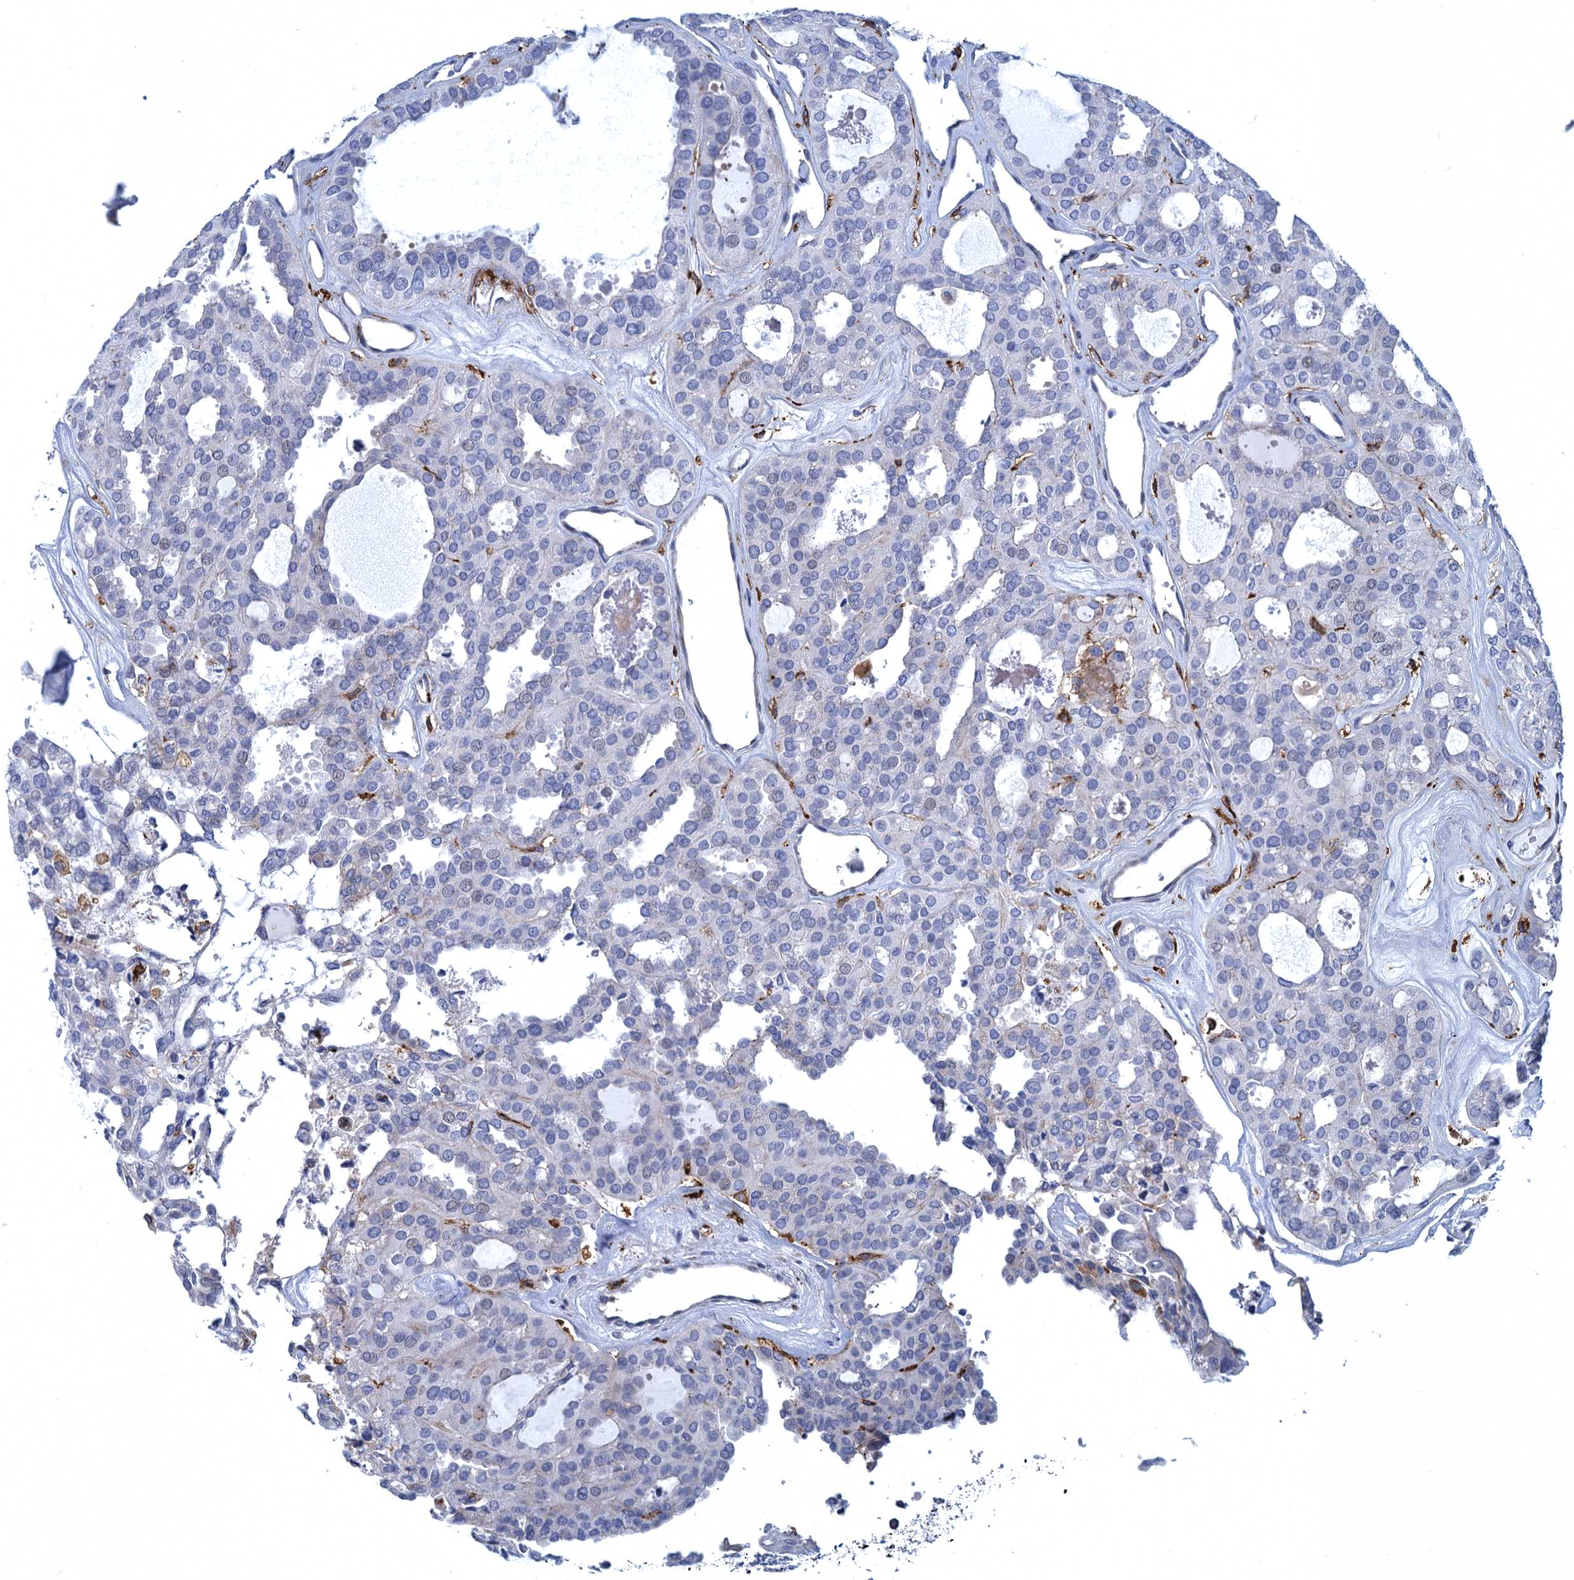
{"staining": {"intensity": "negative", "quantity": "none", "location": "none"}, "tissue": "thyroid cancer", "cell_type": "Tumor cells", "image_type": "cancer", "snomed": [{"axis": "morphology", "description": "Follicular adenoma carcinoma, NOS"}, {"axis": "topography", "description": "Thyroid gland"}], "caption": "A high-resolution histopathology image shows IHC staining of thyroid cancer, which shows no significant staining in tumor cells. Brightfield microscopy of immunohistochemistry stained with DAB (3,3'-diaminobenzidine) (brown) and hematoxylin (blue), captured at high magnification.", "gene": "DNHD1", "patient": {"sex": "male", "age": 75}}